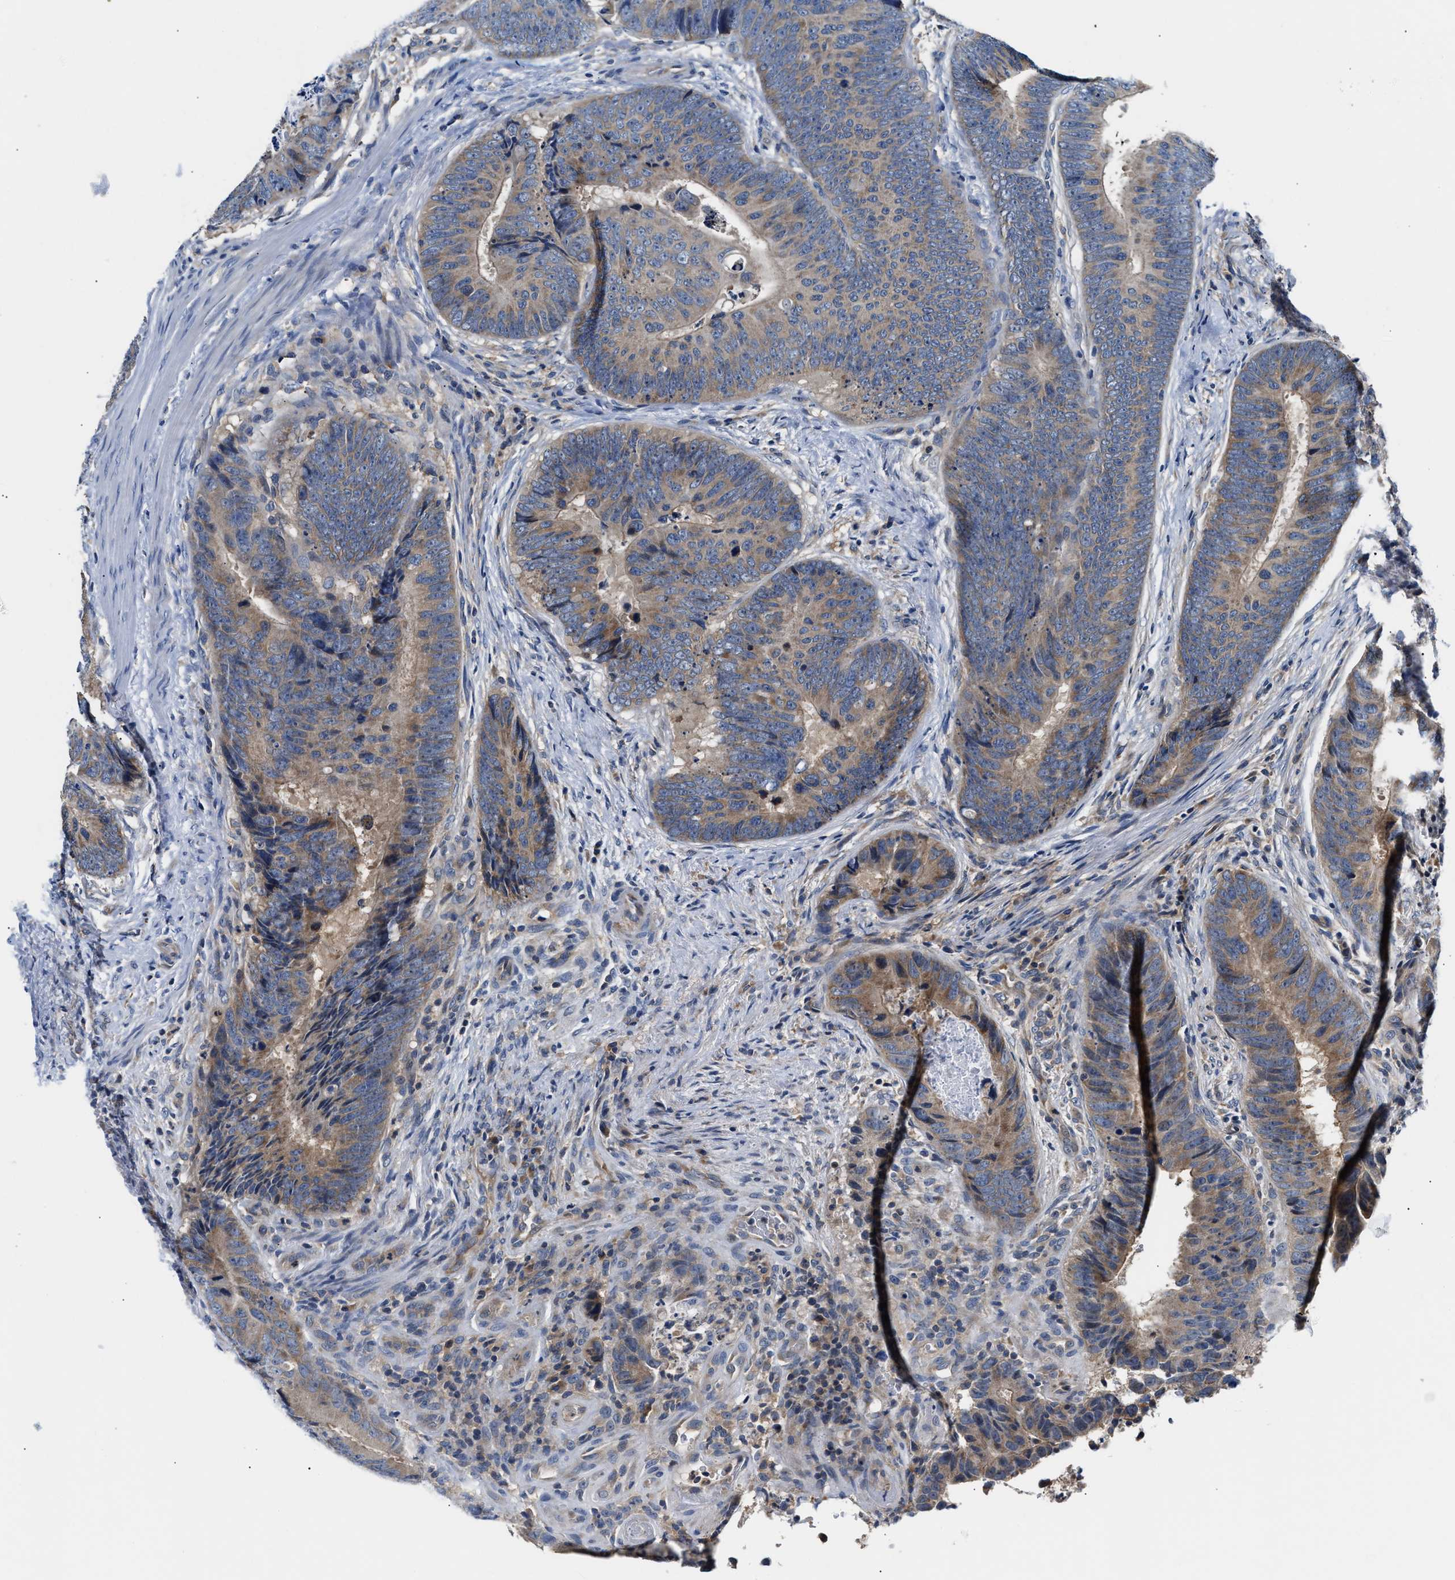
{"staining": {"intensity": "weak", "quantity": "25%-75%", "location": "cytoplasmic/membranous"}, "tissue": "colorectal cancer", "cell_type": "Tumor cells", "image_type": "cancer", "snomed": [{"axis": "morphology", "description": "Adenocarcinoma, NOS"}, {"axis": "topography", "description": "Colon"}], "caption": "High-magnification brightfield microscopy of colorectal cancer (adenocarcinoma) stained with DAB (brown) and counterstained with hematoxylin (blue). tumor cells exhibit weak cytoplasmic/membranous expression is appreciated in approximately25%-75% of cells.", "gene": "FAM185A", "patient": {"sex": "male", "age": 56}}